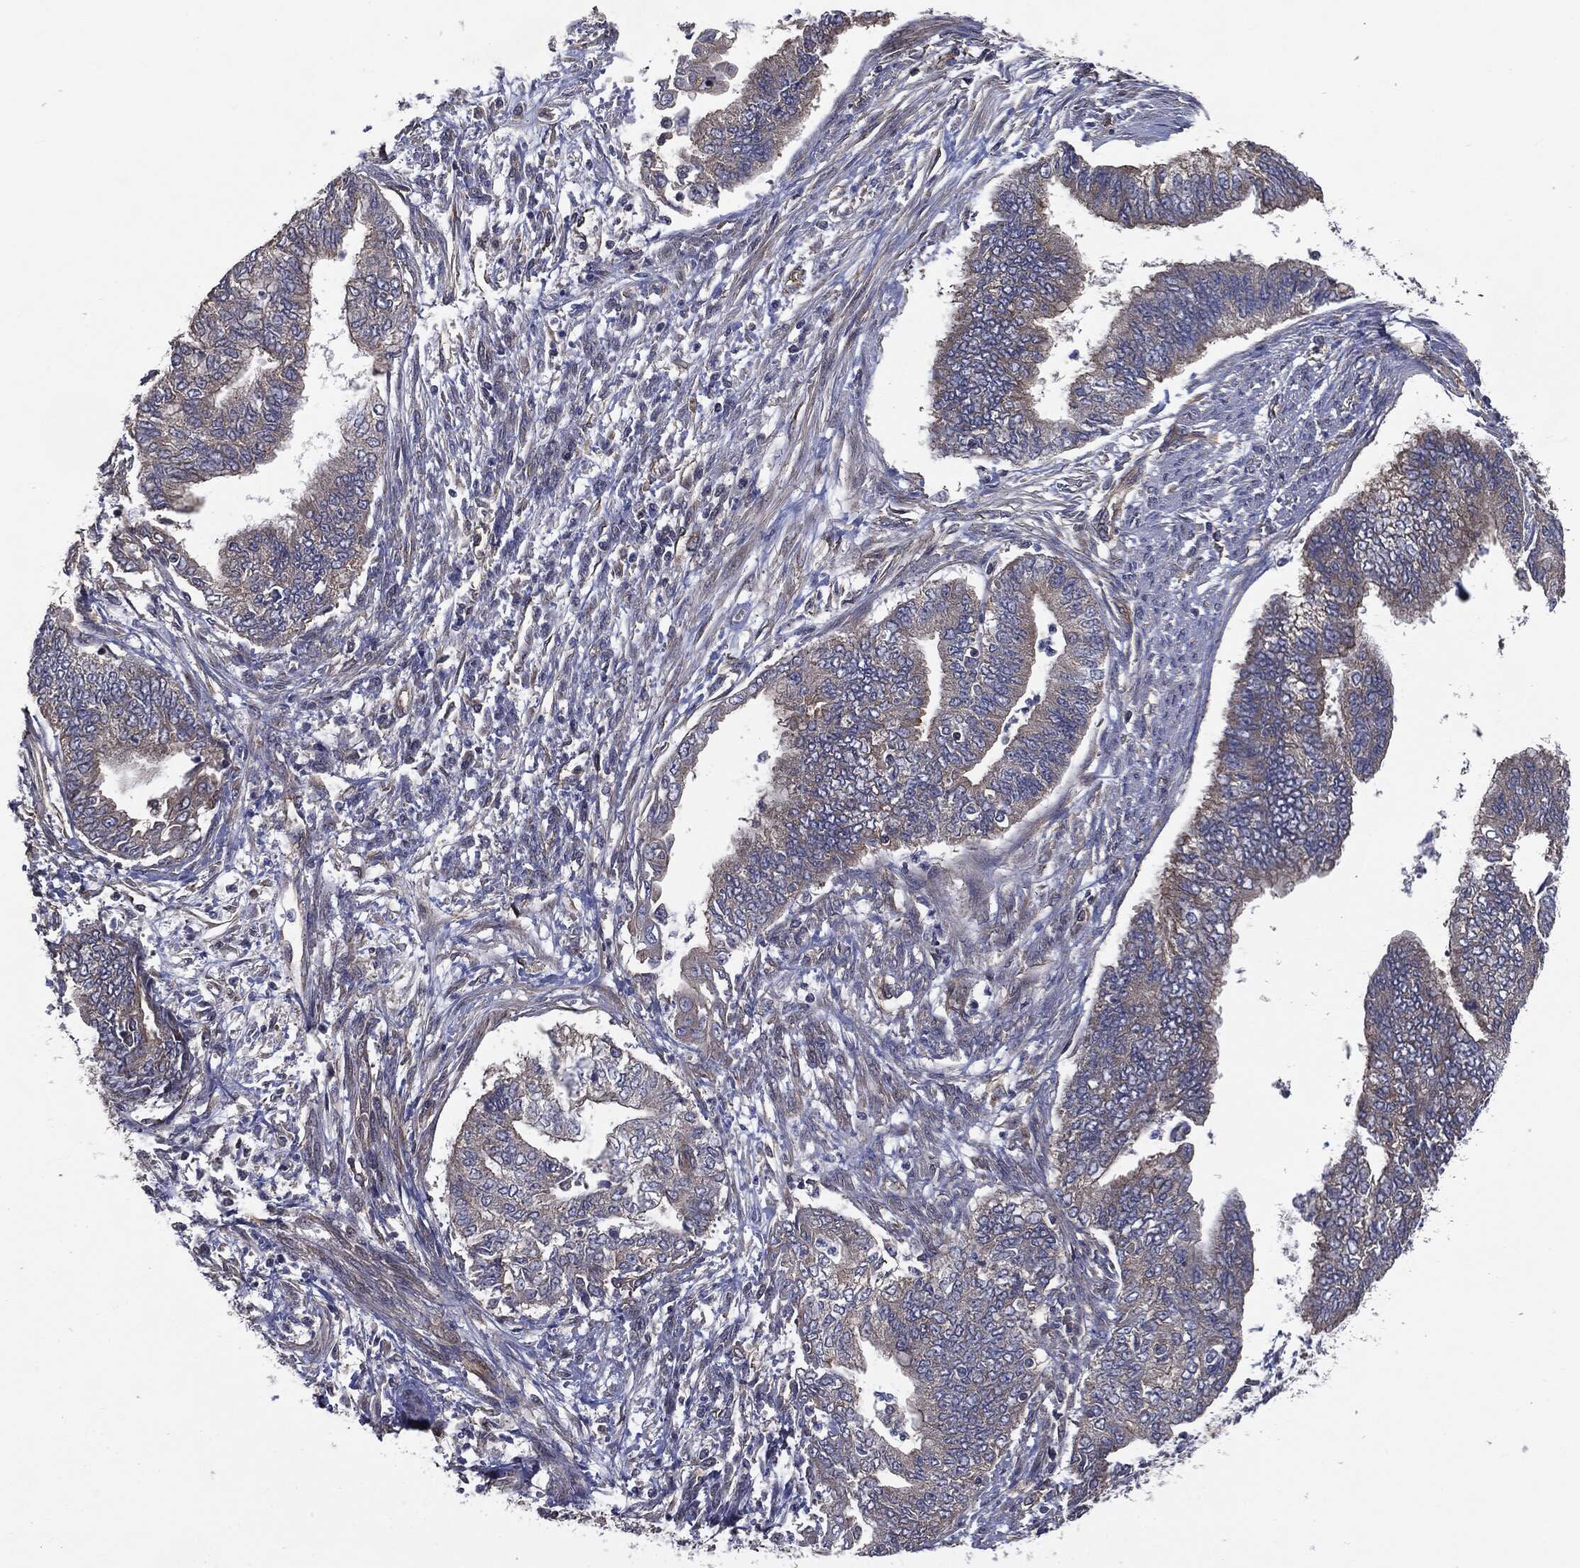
{"staining": {"intensity": "weak", "quantity": "<25%", "location": "cytoplasmic/membranous"}, "tissue": "endometrial cancer", "cell_type": "Tumor cells", "image_type": "cancer", "snomed": [{"axis": "morphology", "description": "Adenocarcinoma, NOS"}, {"axis": "topography", "description": "Endometrium"}], "caption": "Immunohistochemistry micrograph of neoplastic tissue: human endometrial adenocarcinoma stained with DAB (3,3'-diaminobenzidine) demonstrates no significant protein expression in tumor cells. The staining is performed using DAB brown chromogen with nuclei counter-stained in using hematoxylin.", "gene": "EPS15L1", "patient": {"sex": "female", "age": 65}}